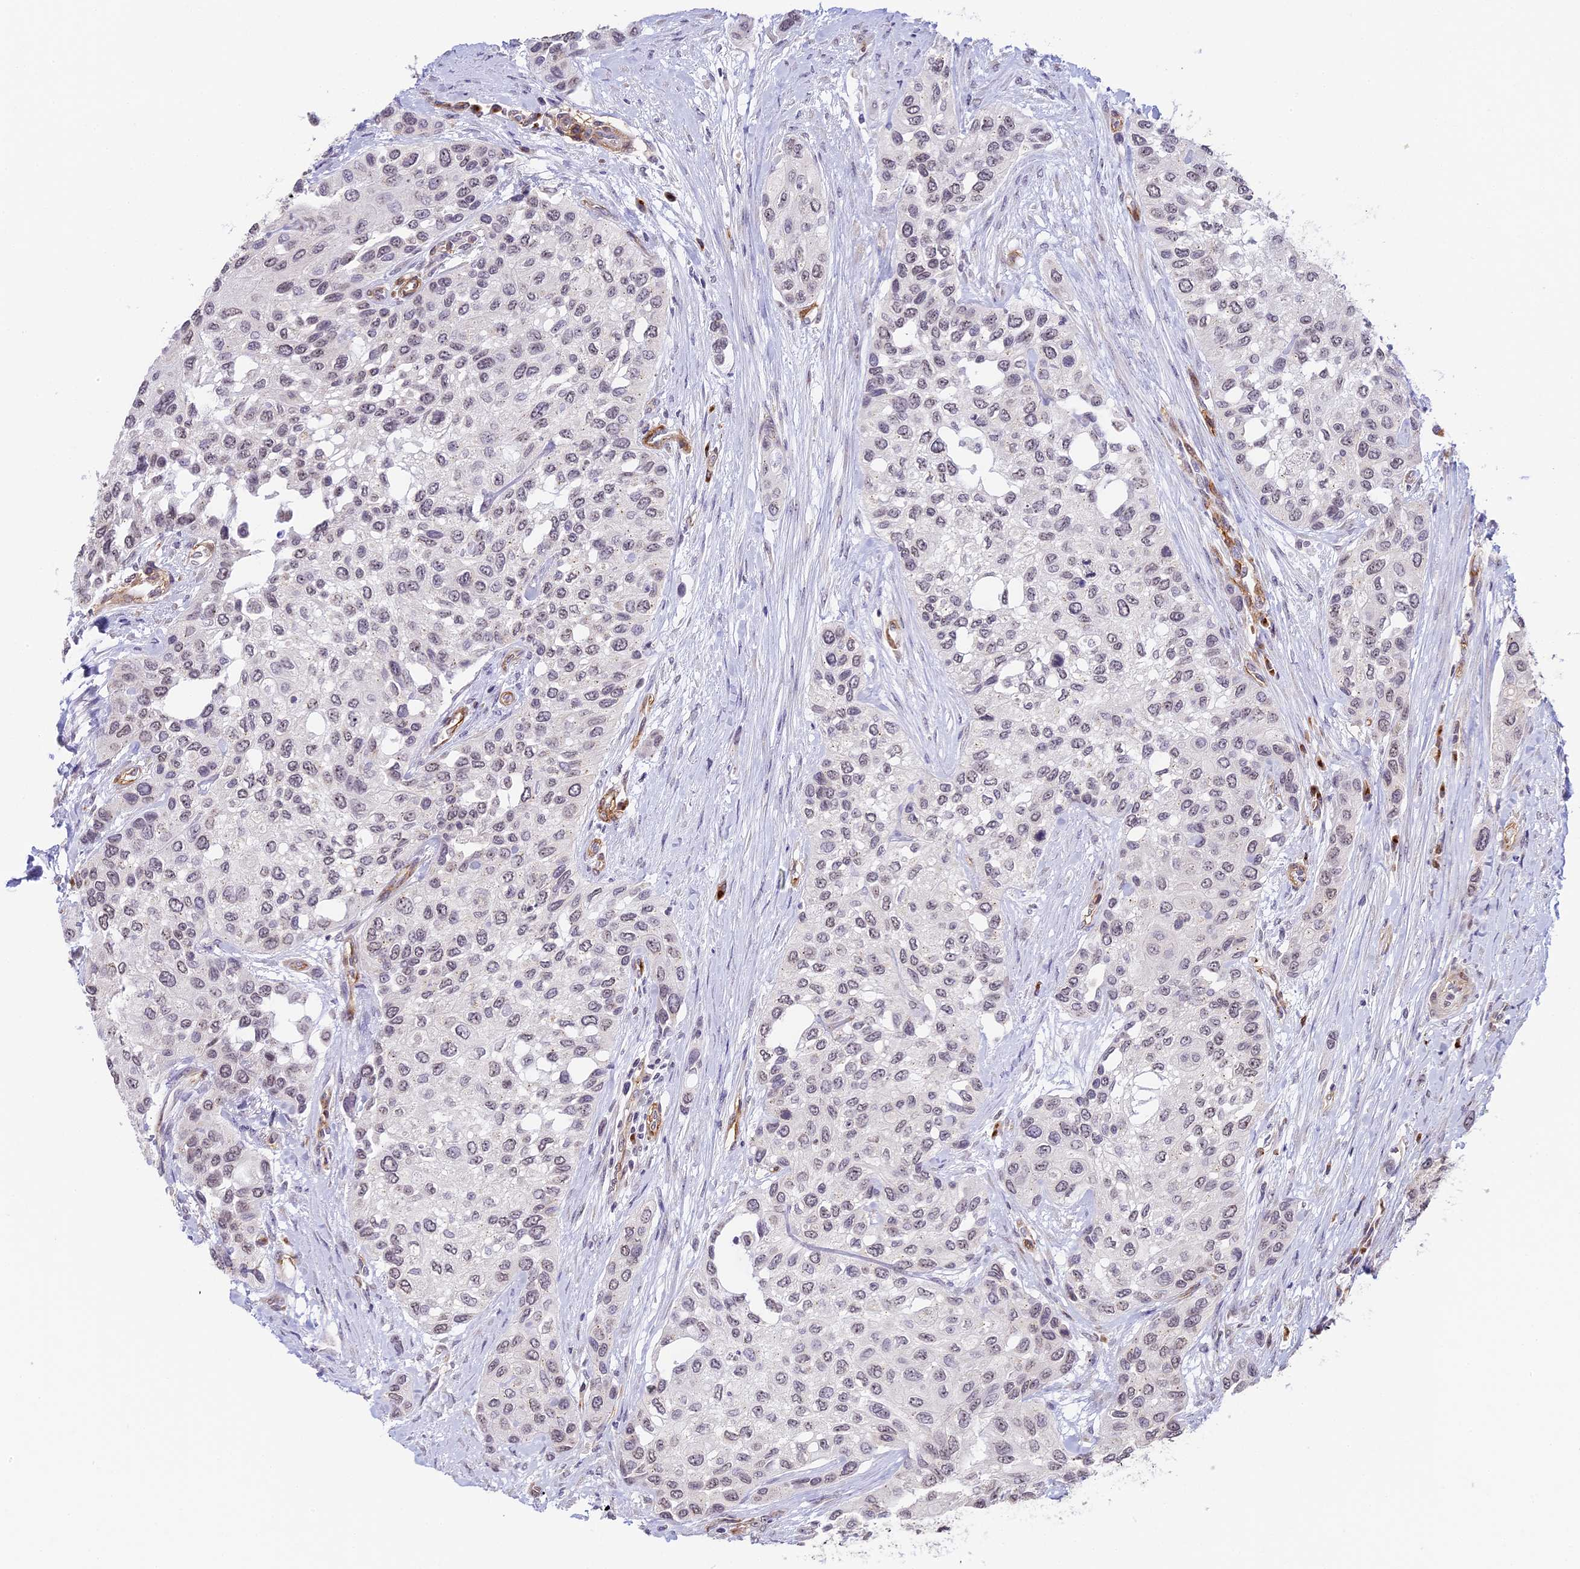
{"staining": {"intensity": "weak", "quantity": "25%-75%", "location": "nuclear"}, "tissue": "urothelial cancer", "cell_type": "Tumor cells", "image_type": "cancer", "snomed": [{"axis": "morphology", "description": "Normal tissue, NOS"}, {"axis": "morphology", "description": "Urothelial carcinoma, High grade"}, {"axis": "topography", "description": "Vascular tissue"}, {"axis": "topography", "description": "Urinary bladder"}], "caption": "Protein expression analysis of human urothelial carcinoma (high-grade) reveals weak nuclear positivity in about 25%-75% of tumor cells. The staining was performed using DAB (3,3'-diaminobenzidine) to visualize the protein expression in brown, while the nuclei were stained in blue with hematoxylin (Magnification: 20x).", "gene": "HEATR5B", "patient": {"sex": "female", "age": 56}}